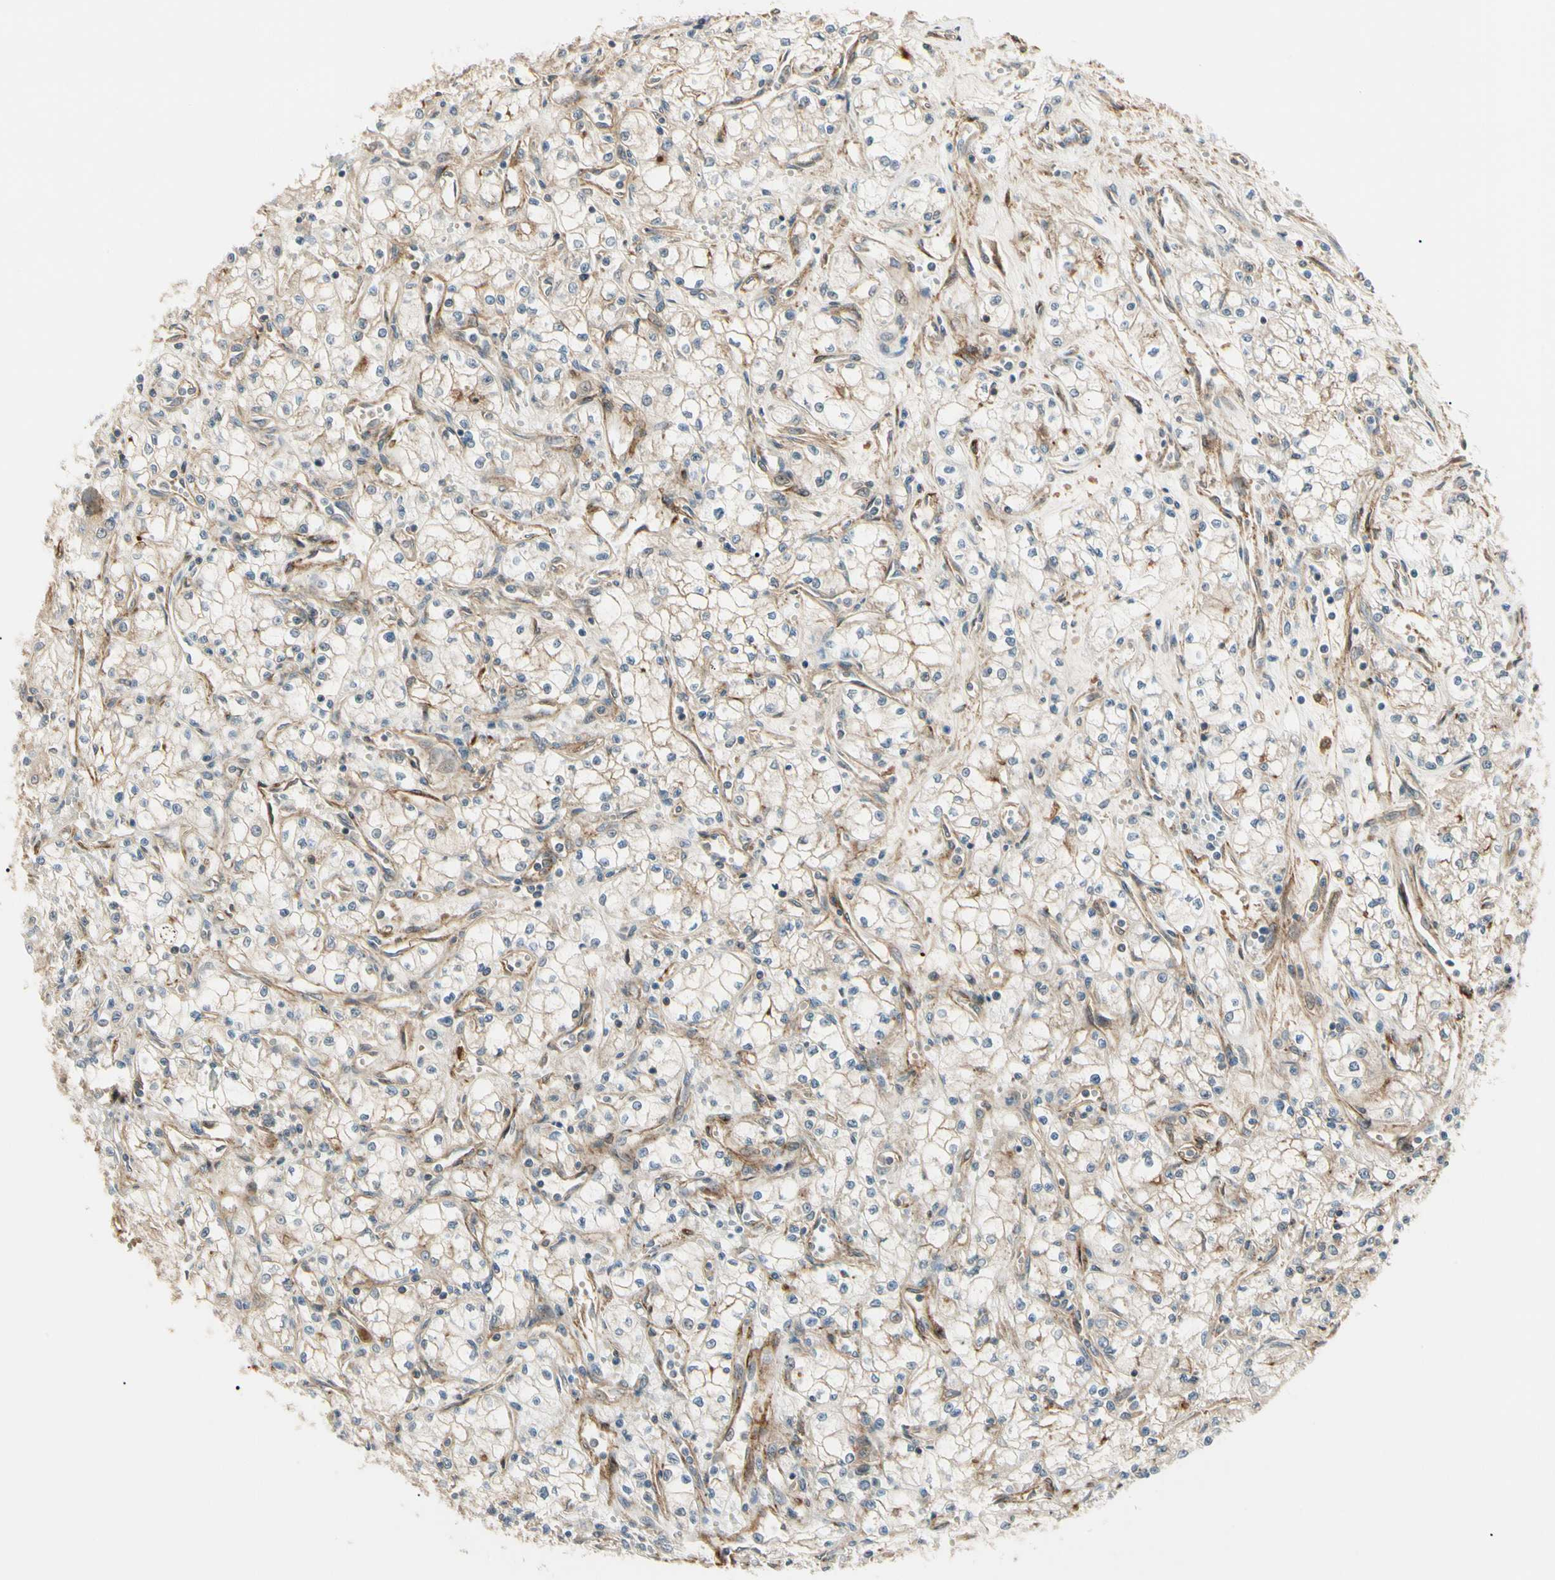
{"staining": {"intensity": "weak", "quantity": ">75%", "location": "cytoplasmic/membranous"}, "tissue": "renal cancer", "cell_type": "Tumor cells", "image_type": "cancer", "snomed": [{"axis": "morphology", "description": "Normal tissue, NOS"}, {"axis": "morphology", "description": "Adenocarcinoma, NOS"}, {"axis": "topography", "description": "Kidney"}], "caption": "Protein expression analysis of human renal cancer (adenocarcinoma) reveals weak cytoplasmic/membranous expression in approximately >75% of tumor cells.", "gene": "F2R", "patient": {"sex": "male", "age": 59}}